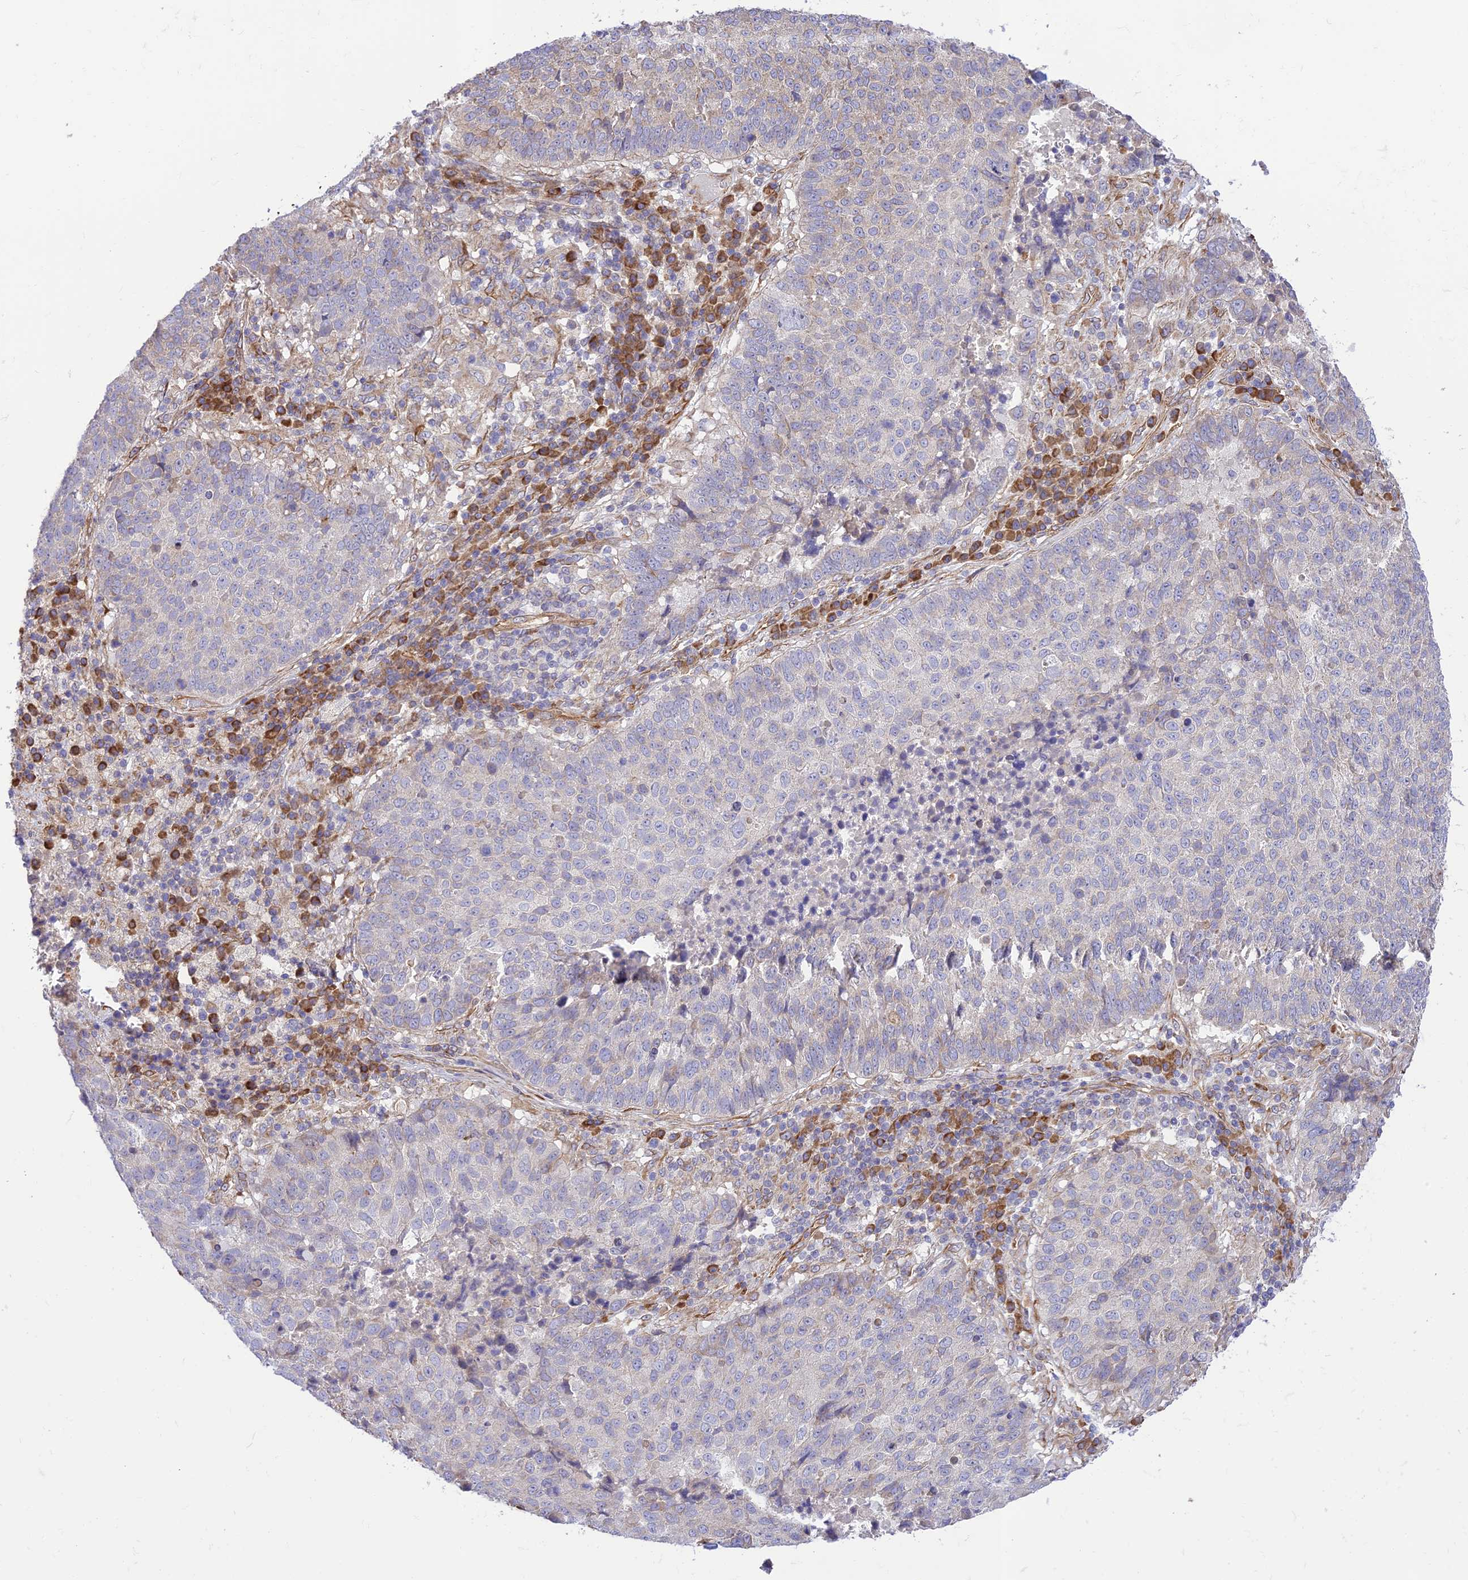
{"staining": {"intensity": "negative", "quantity": "none", "location": "none"}, "tissue": "lung cancer", "cell_type": "Tumor cells", "image_type": "cancer", "snomed": [{"axis": "morphology", "description": "Squamous cell carcinoma, NOS"}, {"axis": "topography", "description": "Lung"}], "caption": "Micrograph shows no significant protein positivity in tumor cells of lung cancer (squamous cell carcinoma). Nuclei are stained in blue.", "gene": "EXOC3L4", "patient": {"sex": "male", "age": 73}}